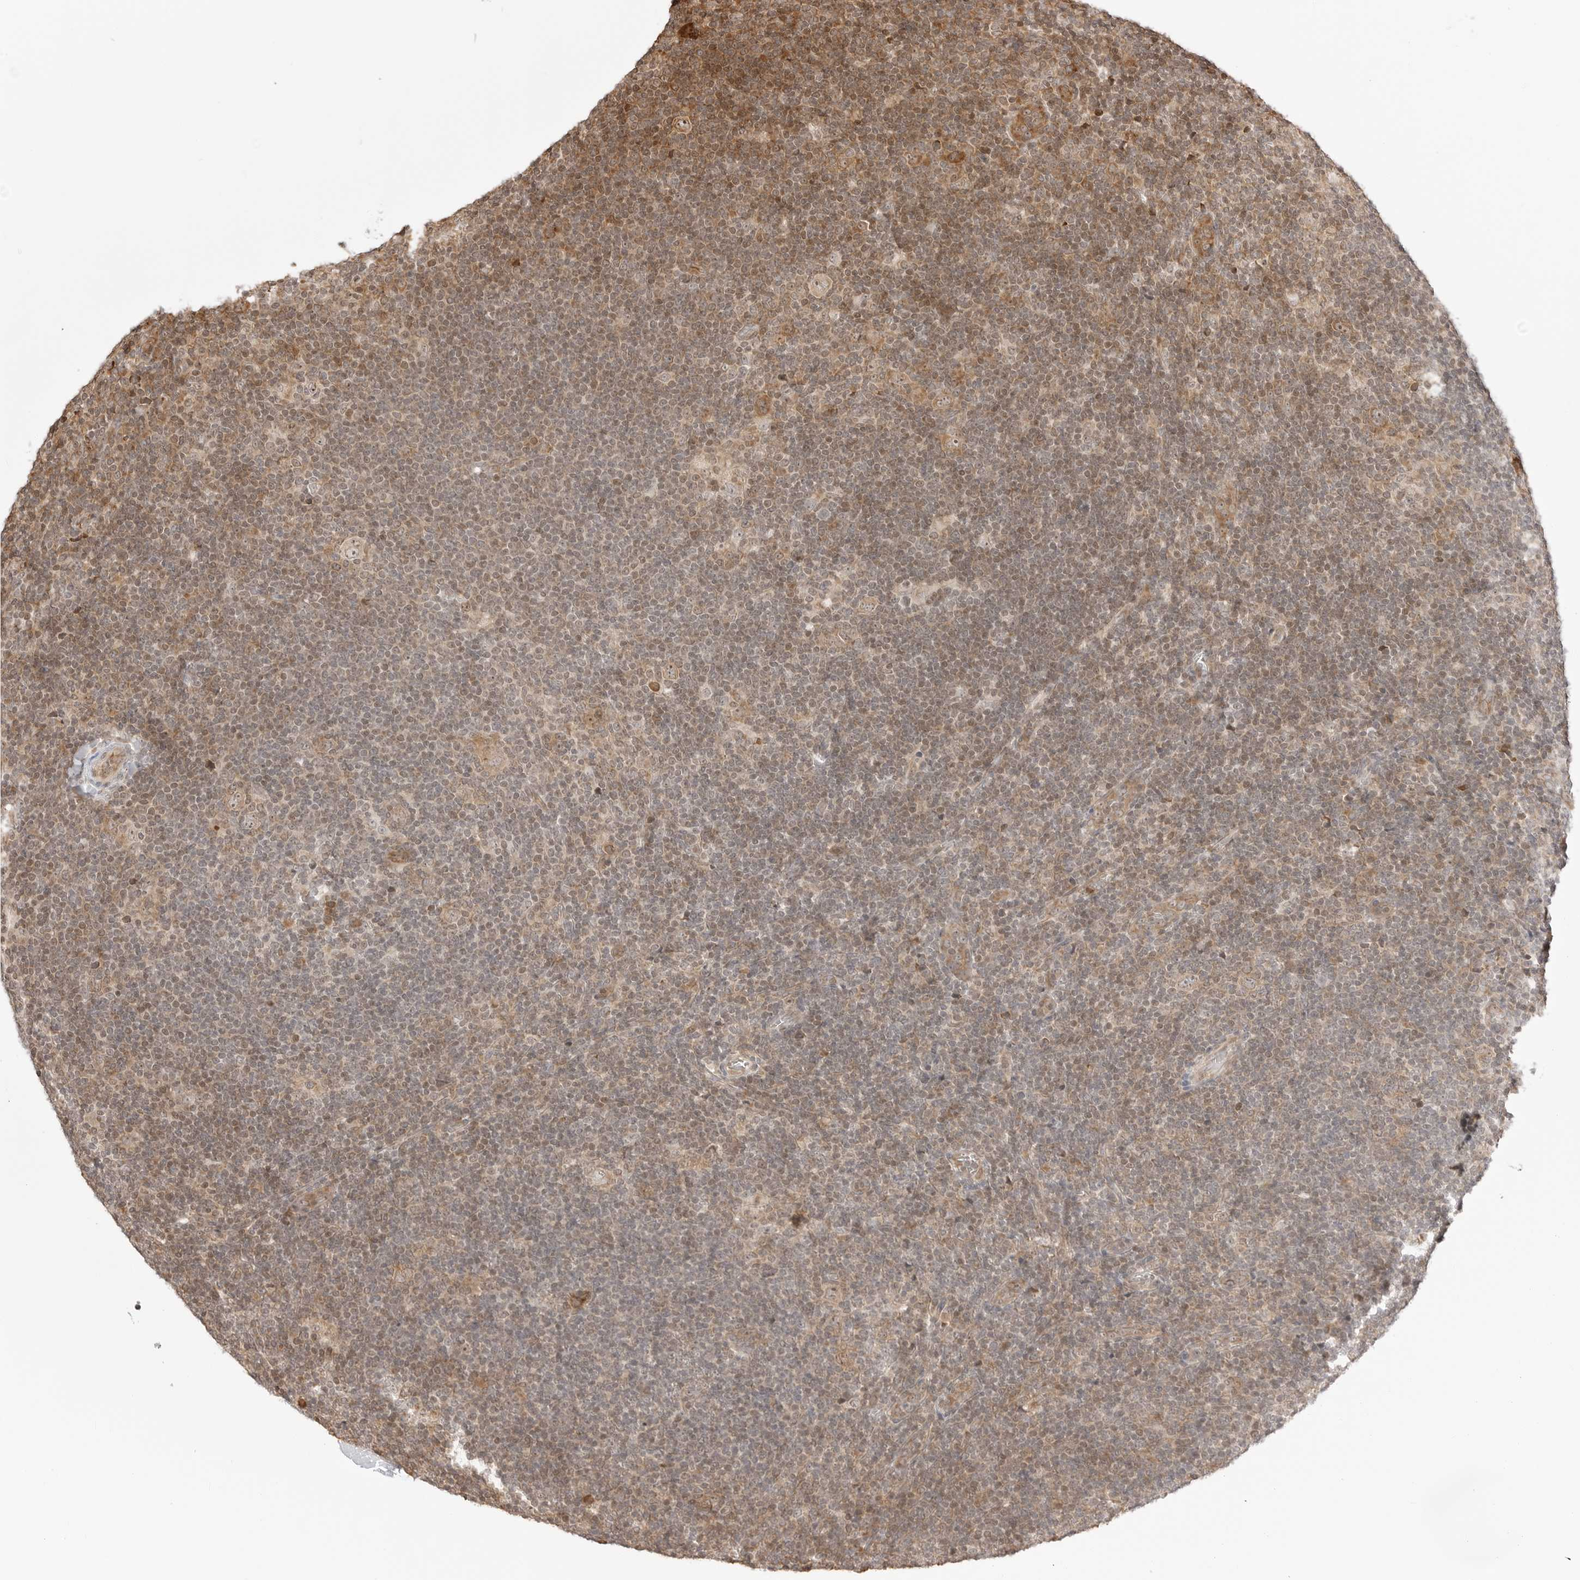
{"staining": {"intensity": "weak", "quantity": ">75%", "location": "cytoplasmic/membranous,nuclear"}, "tissue": "lymphoma", "cell_type": "Tumor cells", "image_type": "cancer", "snomed": [{"axis": "morphology", "description": "Hodgkin's disease, NOS"}, {"axis": "topography", "description": "Lymph node"}], "caption": "Weak cytoplasmic/membranous and nuclear protein expression is appreciated in approximately >75% of tumor cells in lymphoma.", "gene": "FKBP14", "patient": {"sex": "female", "age": 57}}